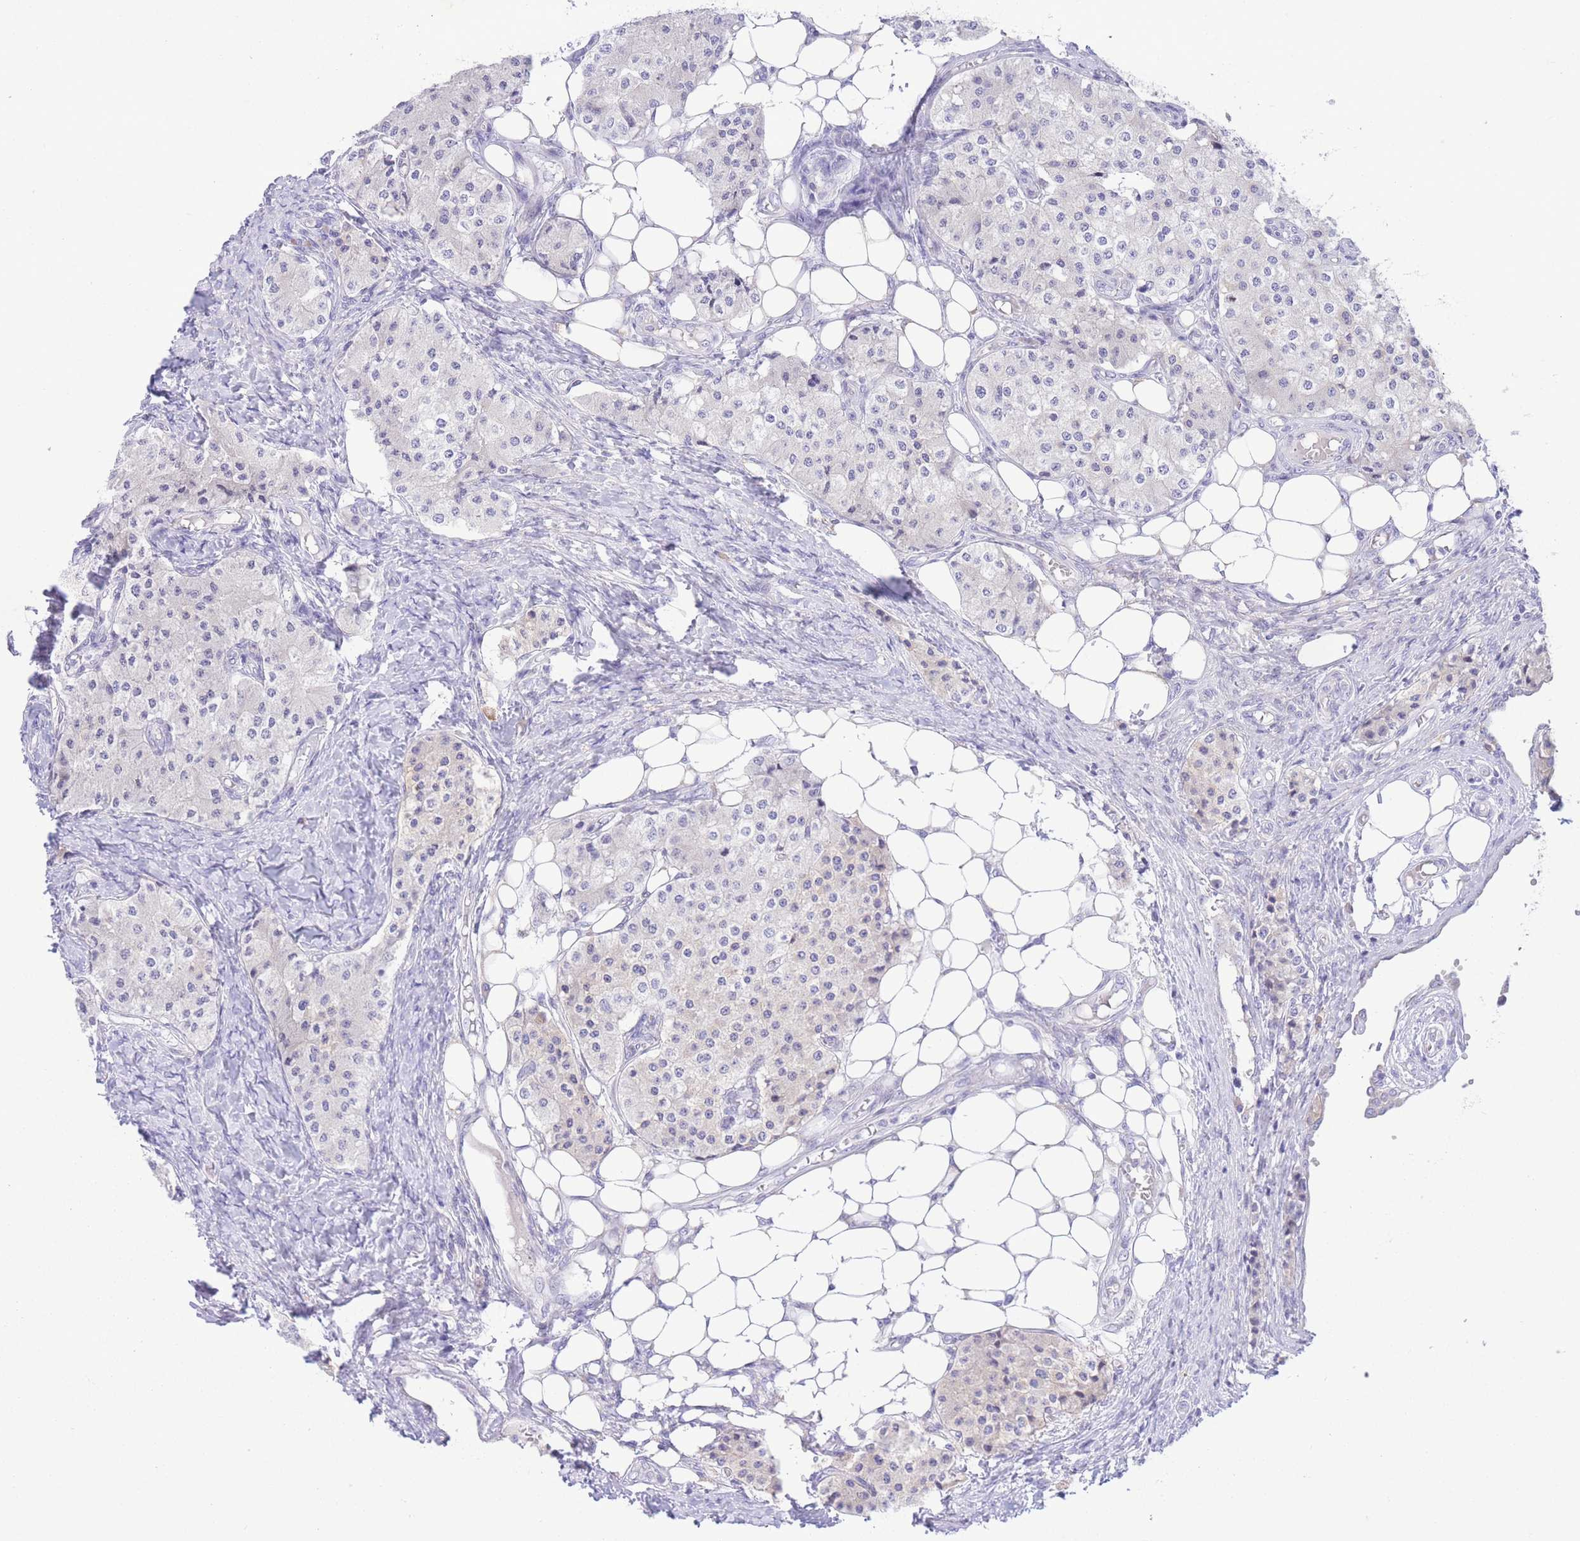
{"staining": {"intensity": "negative", "quantity": "none", "location": "none"}, "tissue": "carcinoid", "cell_type": "Tumor cells", "image_type": "cancer", "snomed": [{"axis": "morphology", "description": "Carcinoid, malignant, NOS"}, {"axis": "topography", "description": "Colon"}], "caption": "High magnification brightfield microscopy of carcinoid stained with DAB (3,3'-diaminobenzidine) (brown) and counterstained with hematoxylin (blue): tumor cells show no significant positivity.", "gene": "RPL39L", "patient": {"sex": "female", "age": 52}}